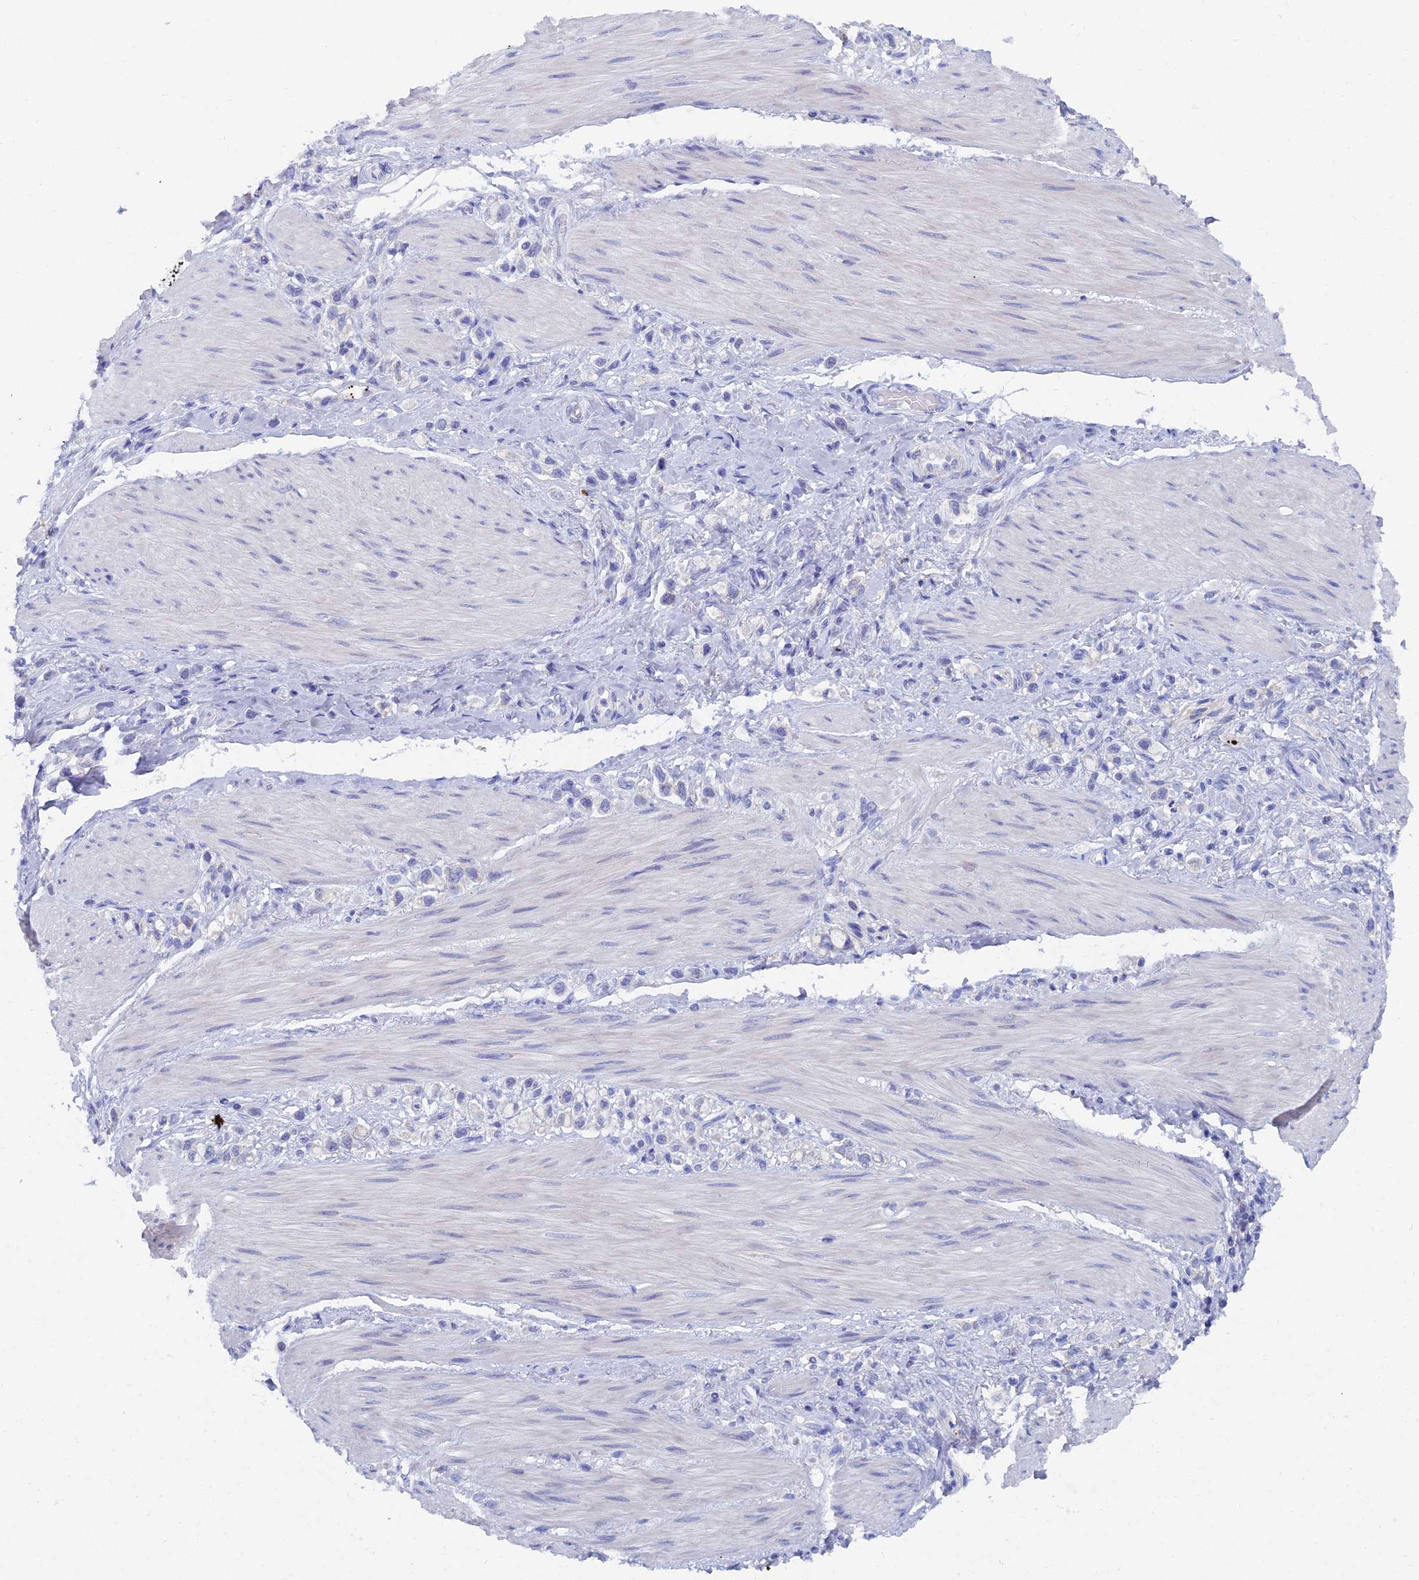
{"staining": {"intensity": "negative", "quantity": "none", "location": "none"}, "tissue": "stomach cancer", "cell_type": "Tumor cells", "image_type": "cancer", "snomed": [{"axis": "morphology", "description": "Adenocarcinoma, NOS"}, {"axis": "topography", "description": "Stomach"}], "caption": "Tumor cells show no significant staining in stomach cancer. (DAB (3,3'-diaminobenzidine) immunohistochemistry, high magnification).", "gene": "OAT", "patient": {"sex": "female", "age": 65}}